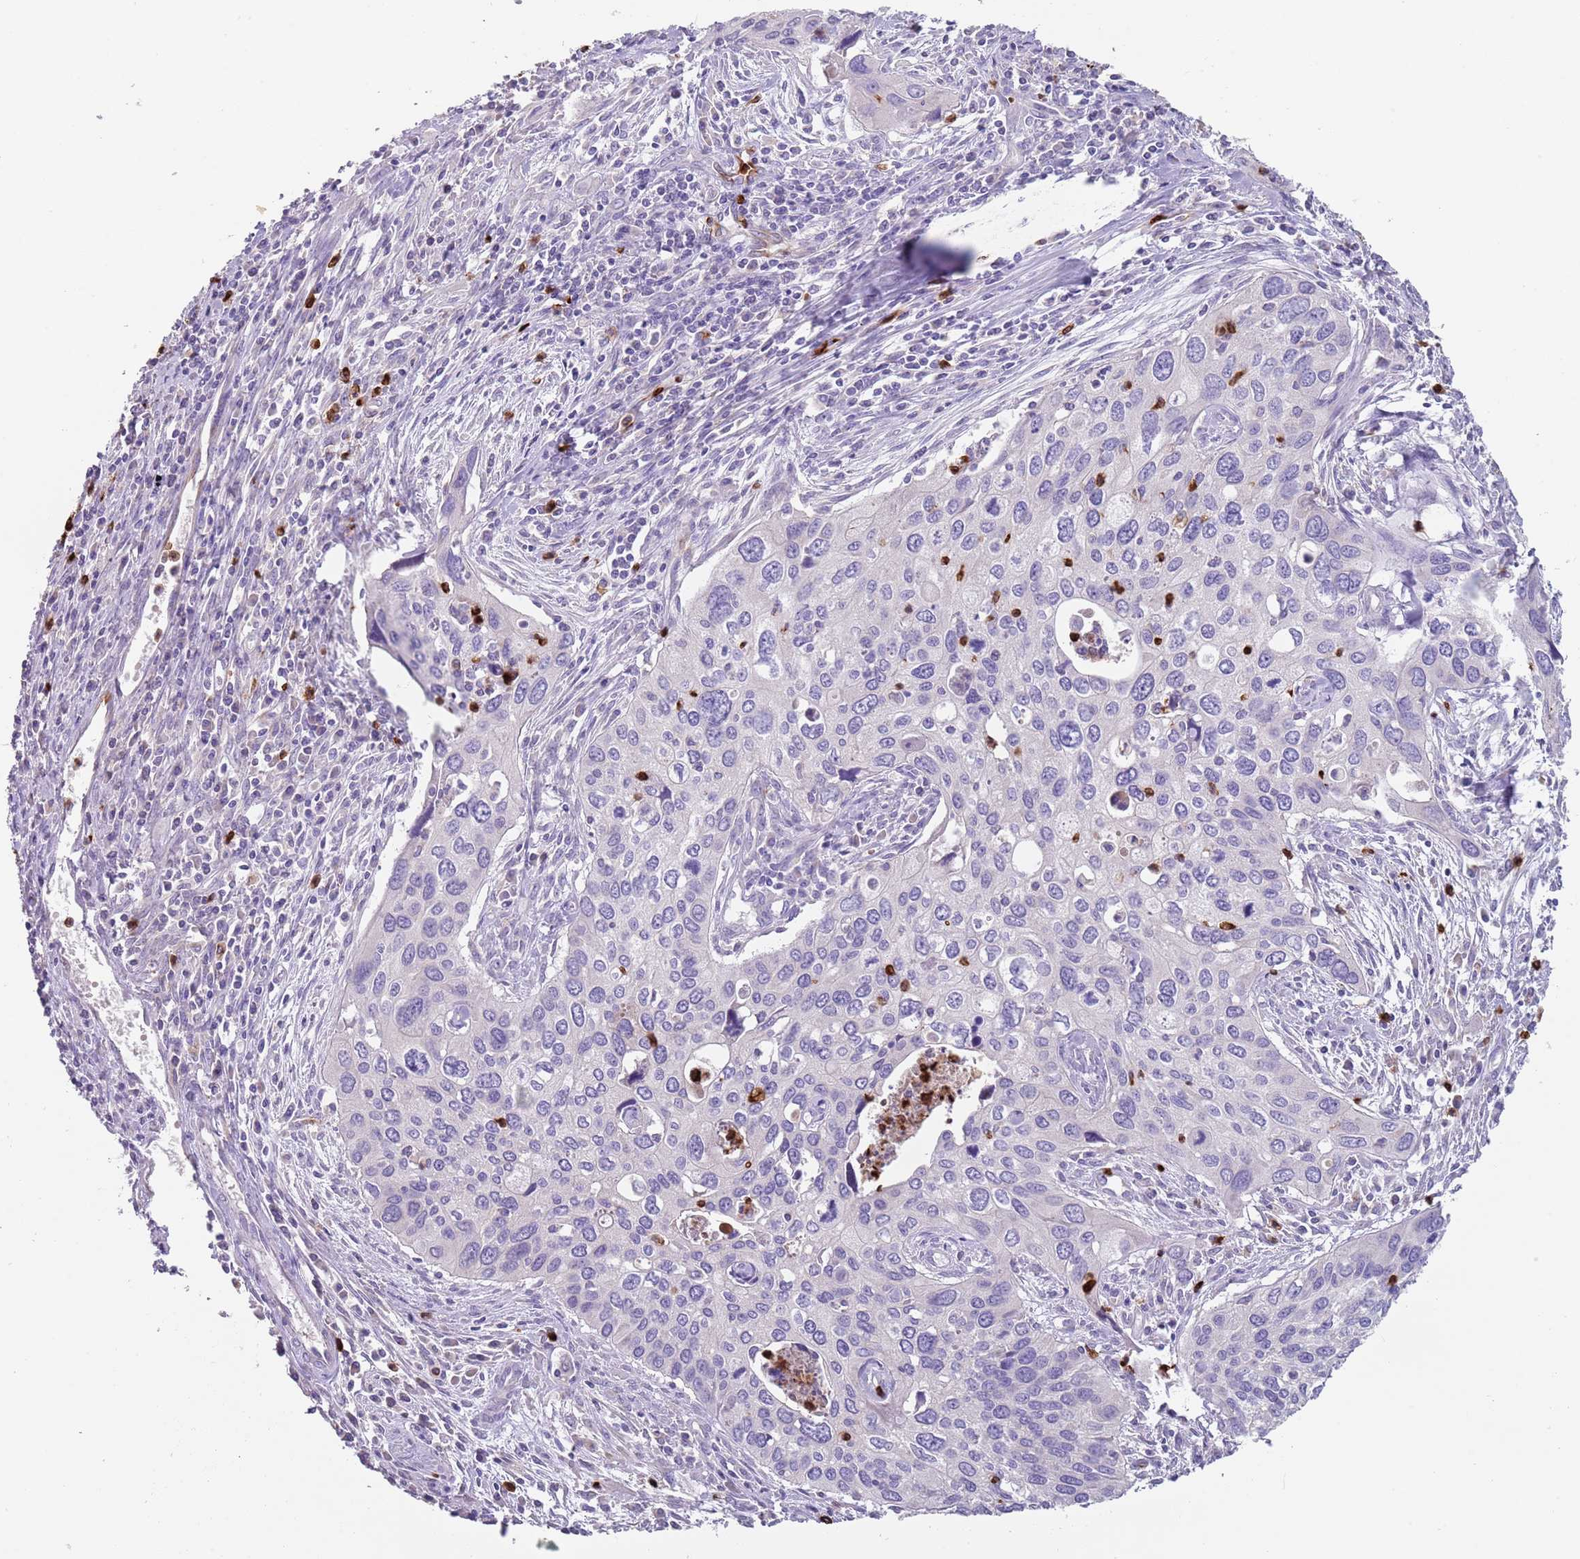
{"staining": {"intensity": "negative", "quantity": "none", "location": "none"}, "tissue": "cervical cancer", "cell_type": "Tumor cells", "image_type": "cancer", "snomed": [{"axis": "morphology", "description": "Squamous cell carcinoma, NOS"}, {"axis": "topography", "description": "Cervix"}], "caption": "High power microscopy photomicrograph of an IHC photomicrograph of cervical squamous cell carcinoma, revealing no significant positivity in tumor cells.", "gene": "TMEM251", "patient": {"sex": "female", "age": 55}}